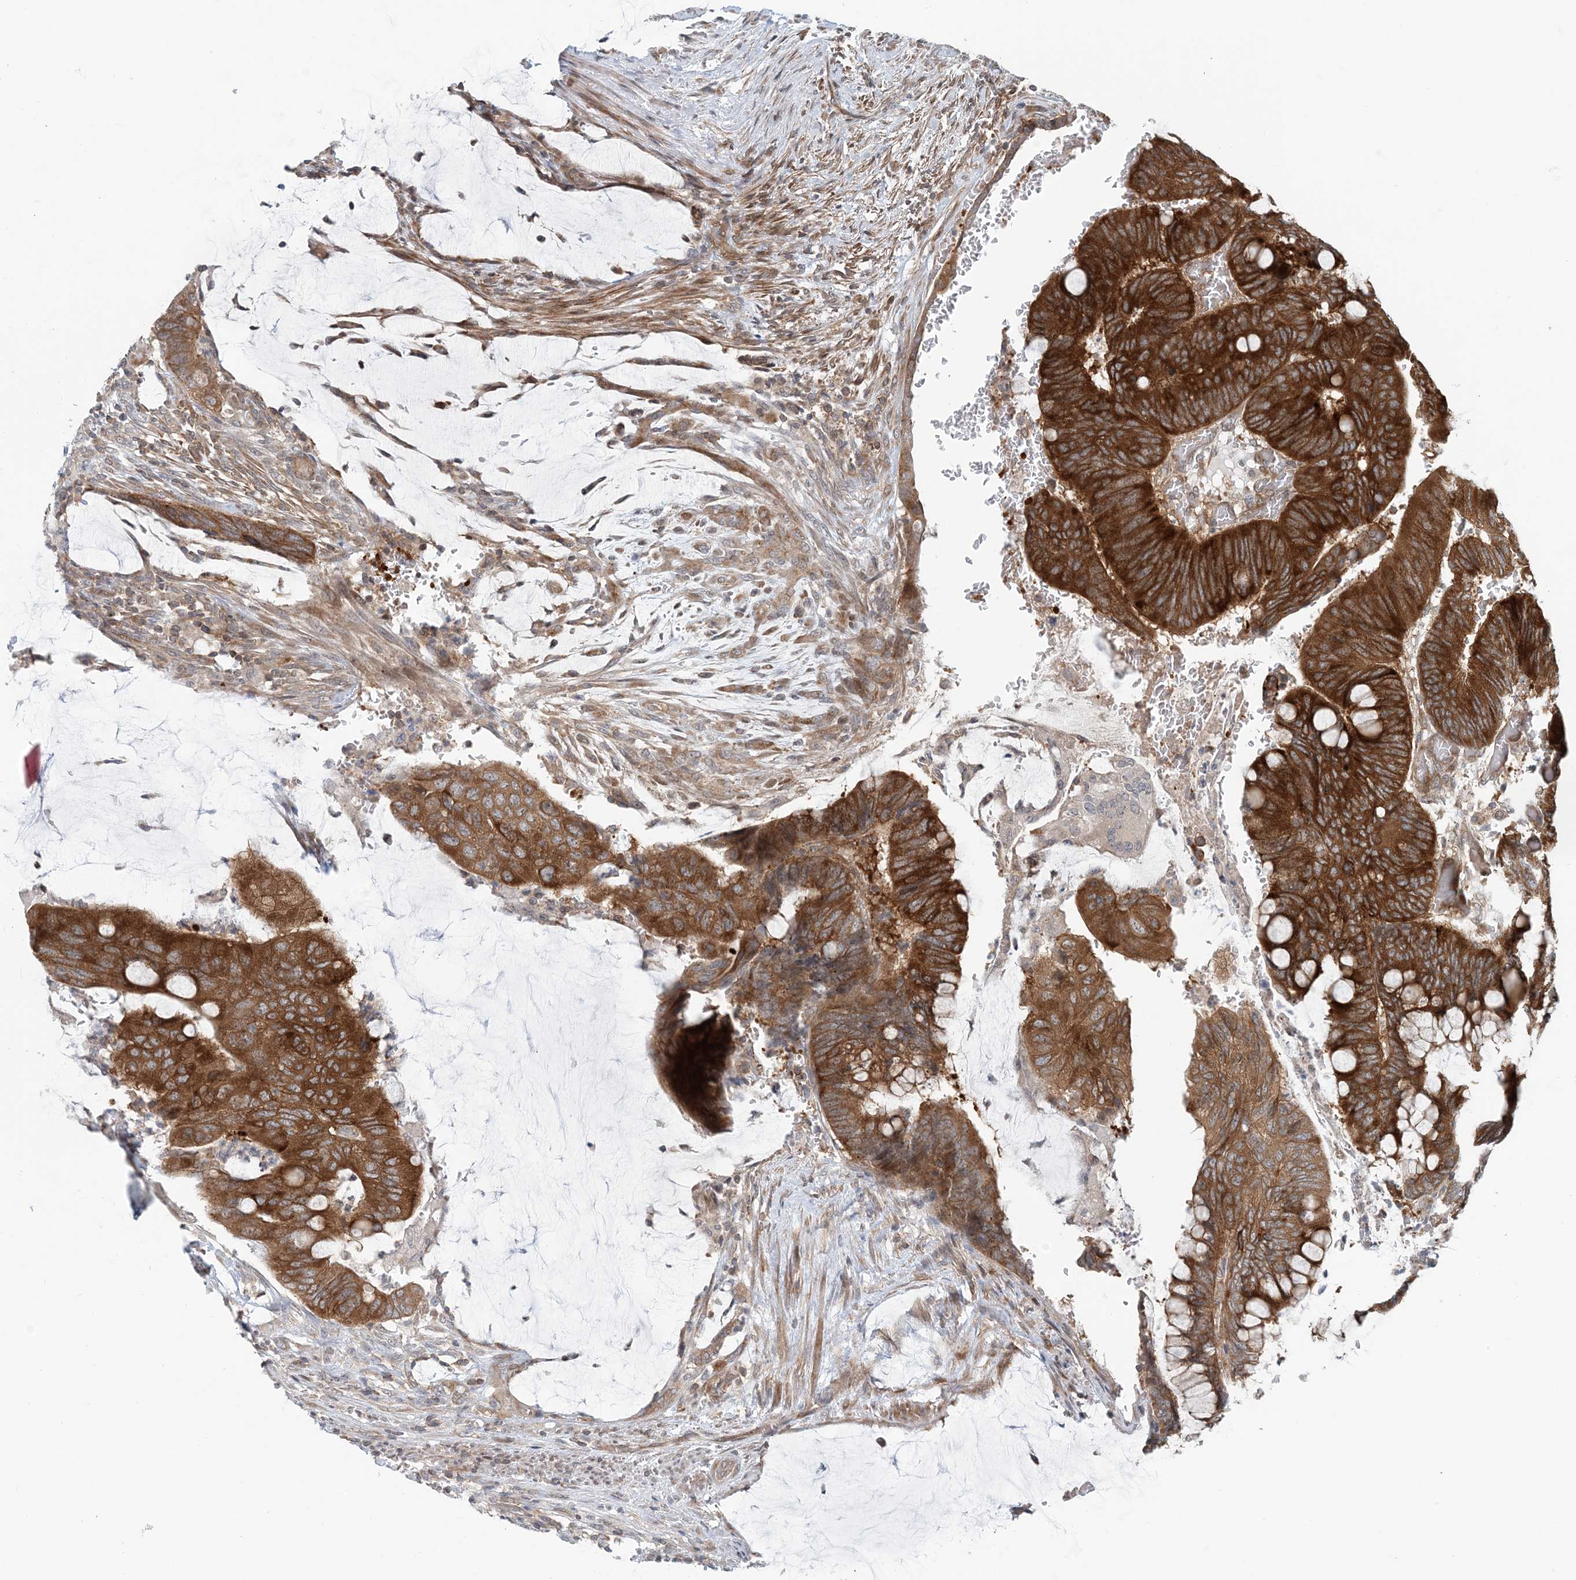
{"staining": {"intensity": "strong", "quantity": ">75%", "location": "cytoplasmic/membranous"}, "tissue": "colorectal cancer", "cell_type": "Tumor cells", "image_type": "cancer", "snomed": [{"axis": "morphology", "description": "Normal tissue, NOS"}, {"axis": "morphology", "description": "Adenocarcinoma, NOS"}, {"axis": "topography", "description": "Rectum"}, {"axis": "topography", "description": "Peripheral nerve tissue"}], "caption": "Strong cytoplasmic/membranous protein expression is seen in approximately >75% of tumor cells in adenocarcinoma (colorectal).", "gene": "ATP13A2", "patient": {"sex": "male", "age": 92}}